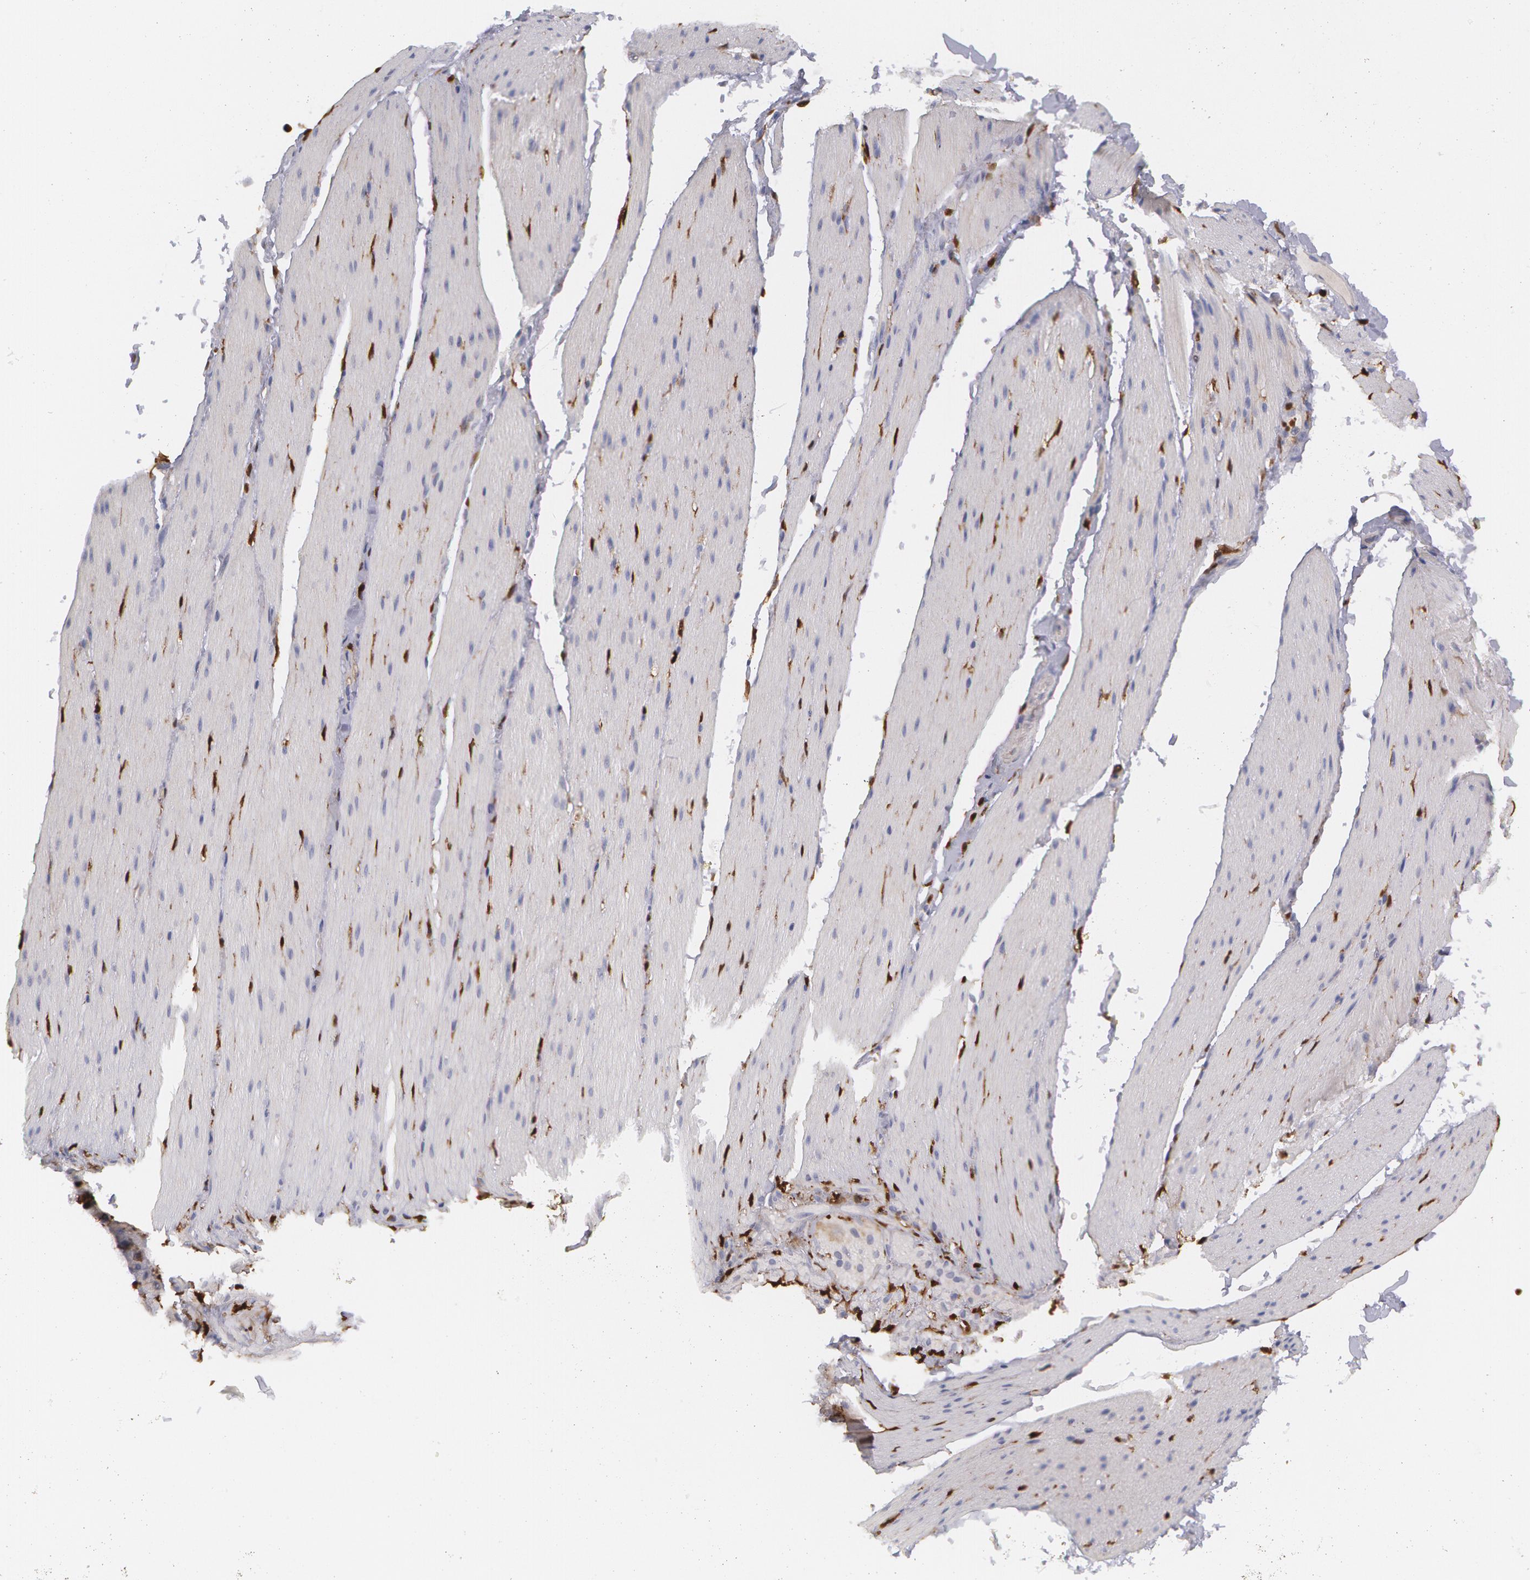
{"staining": {"intensity": "negative", "quantity": "none", "location": "none"}, "tissue": "smooth muscle", "cell_type": "Smooth muscle cells", "image_type": "normal", "snomed": [{"axis": "morphology", "description": "Normal tissue, NOS"}, {"axis": "topography", "description": "Duodenum"}], "caption": "An immunohistochemistry histopathology image of unremarkable smooth muscle is shown. There is no staining in smooth muscle cells of smooth muscle.", "gene": "SYK", "patient": {"sex": "male", "age": 63}}